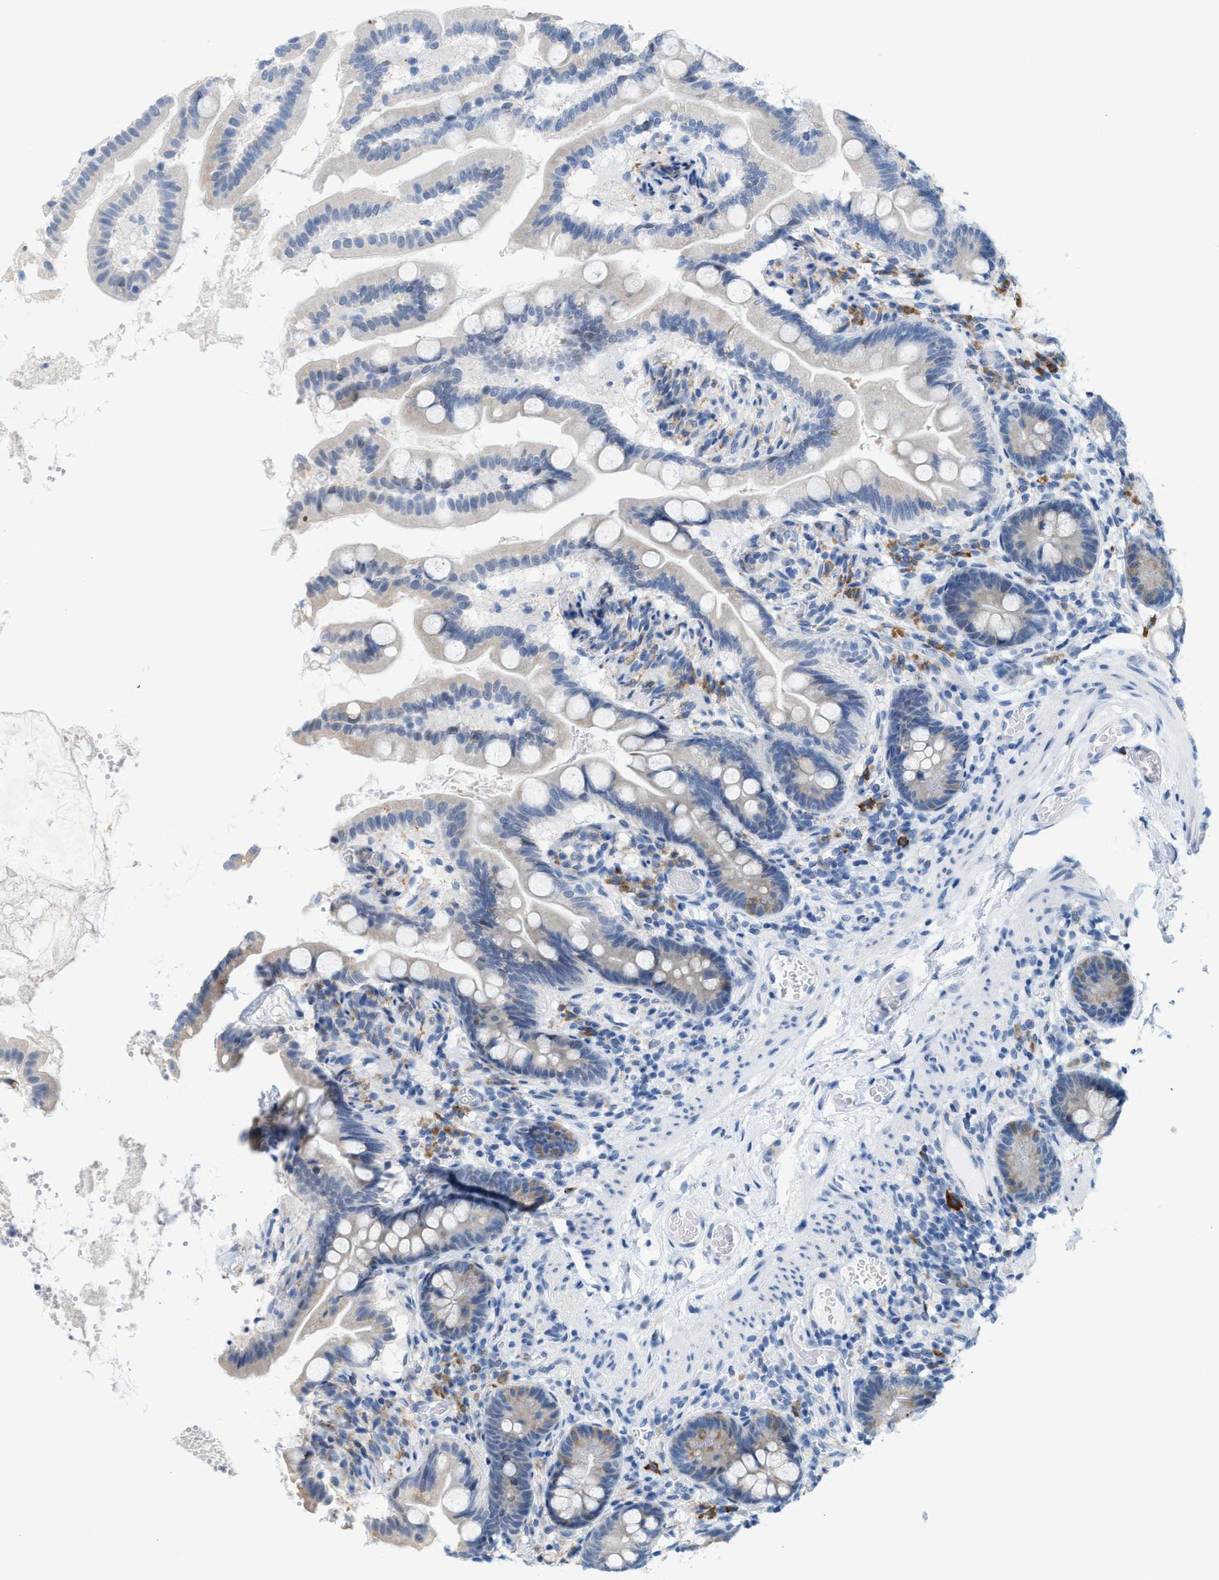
{"staining": {"intensity": "moderate", "quantity": "<25%", "location": "cytoplasmic/membranous"}, "tissue": "small intestine", "cell_type": "Glandular cells", "image_type": "normal", "snomed": [{"axis": "morphology", "description": "Normal tissue, NOS"}, {"axis": "topography", "description": "Small intestine"}], "caption": "The histopathology image displays staining of benign small intestine, revealing moderate cytoplasmic/membranous protein expression (brown color) within glandular cells. The protein is stained brown, and the nuclei are stained in blue (DAB IHC with brightfield microscopy, high magnification).", "gene": "KIFC3", "patient": {"sex": "female", "age": 56}}